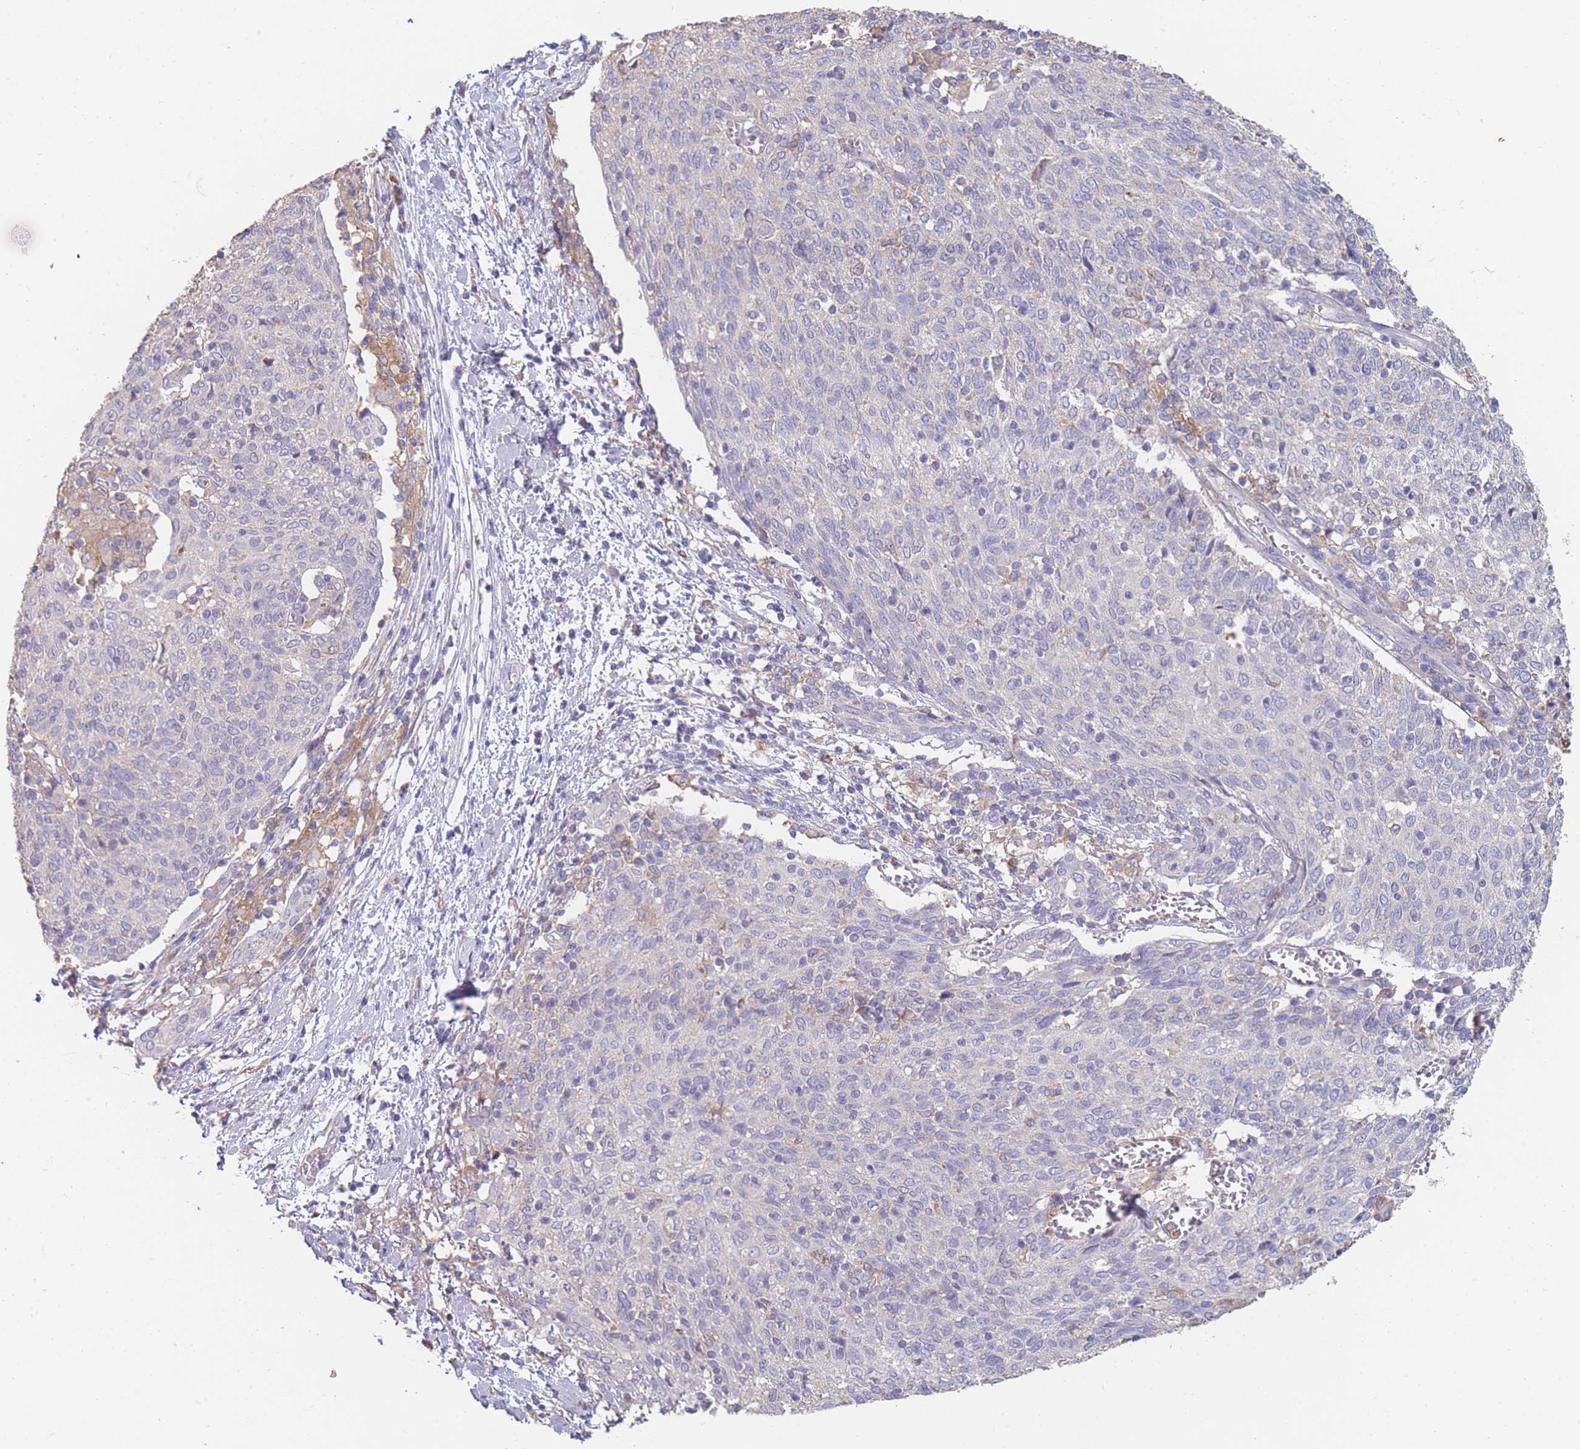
{"staining": {"intensity": "negative", "quantity": "none", "location": "none"}, "tissue": "cervical cancer", "cell_type": "Tumor cells", "image_type": "cancer", "snomed": [{"axis": "morphology", "description": "Squamous cell carcinoma, NOS"}, {"axis": "topography", "description": "Cervix"}], "caption": "Immunohistochemical staining of squamous cell carcinoma (cervical) reveals no significant expression in tumor cells.", "gene": "CLEC12A", "patient": {"sex": "female", "age": 52}}